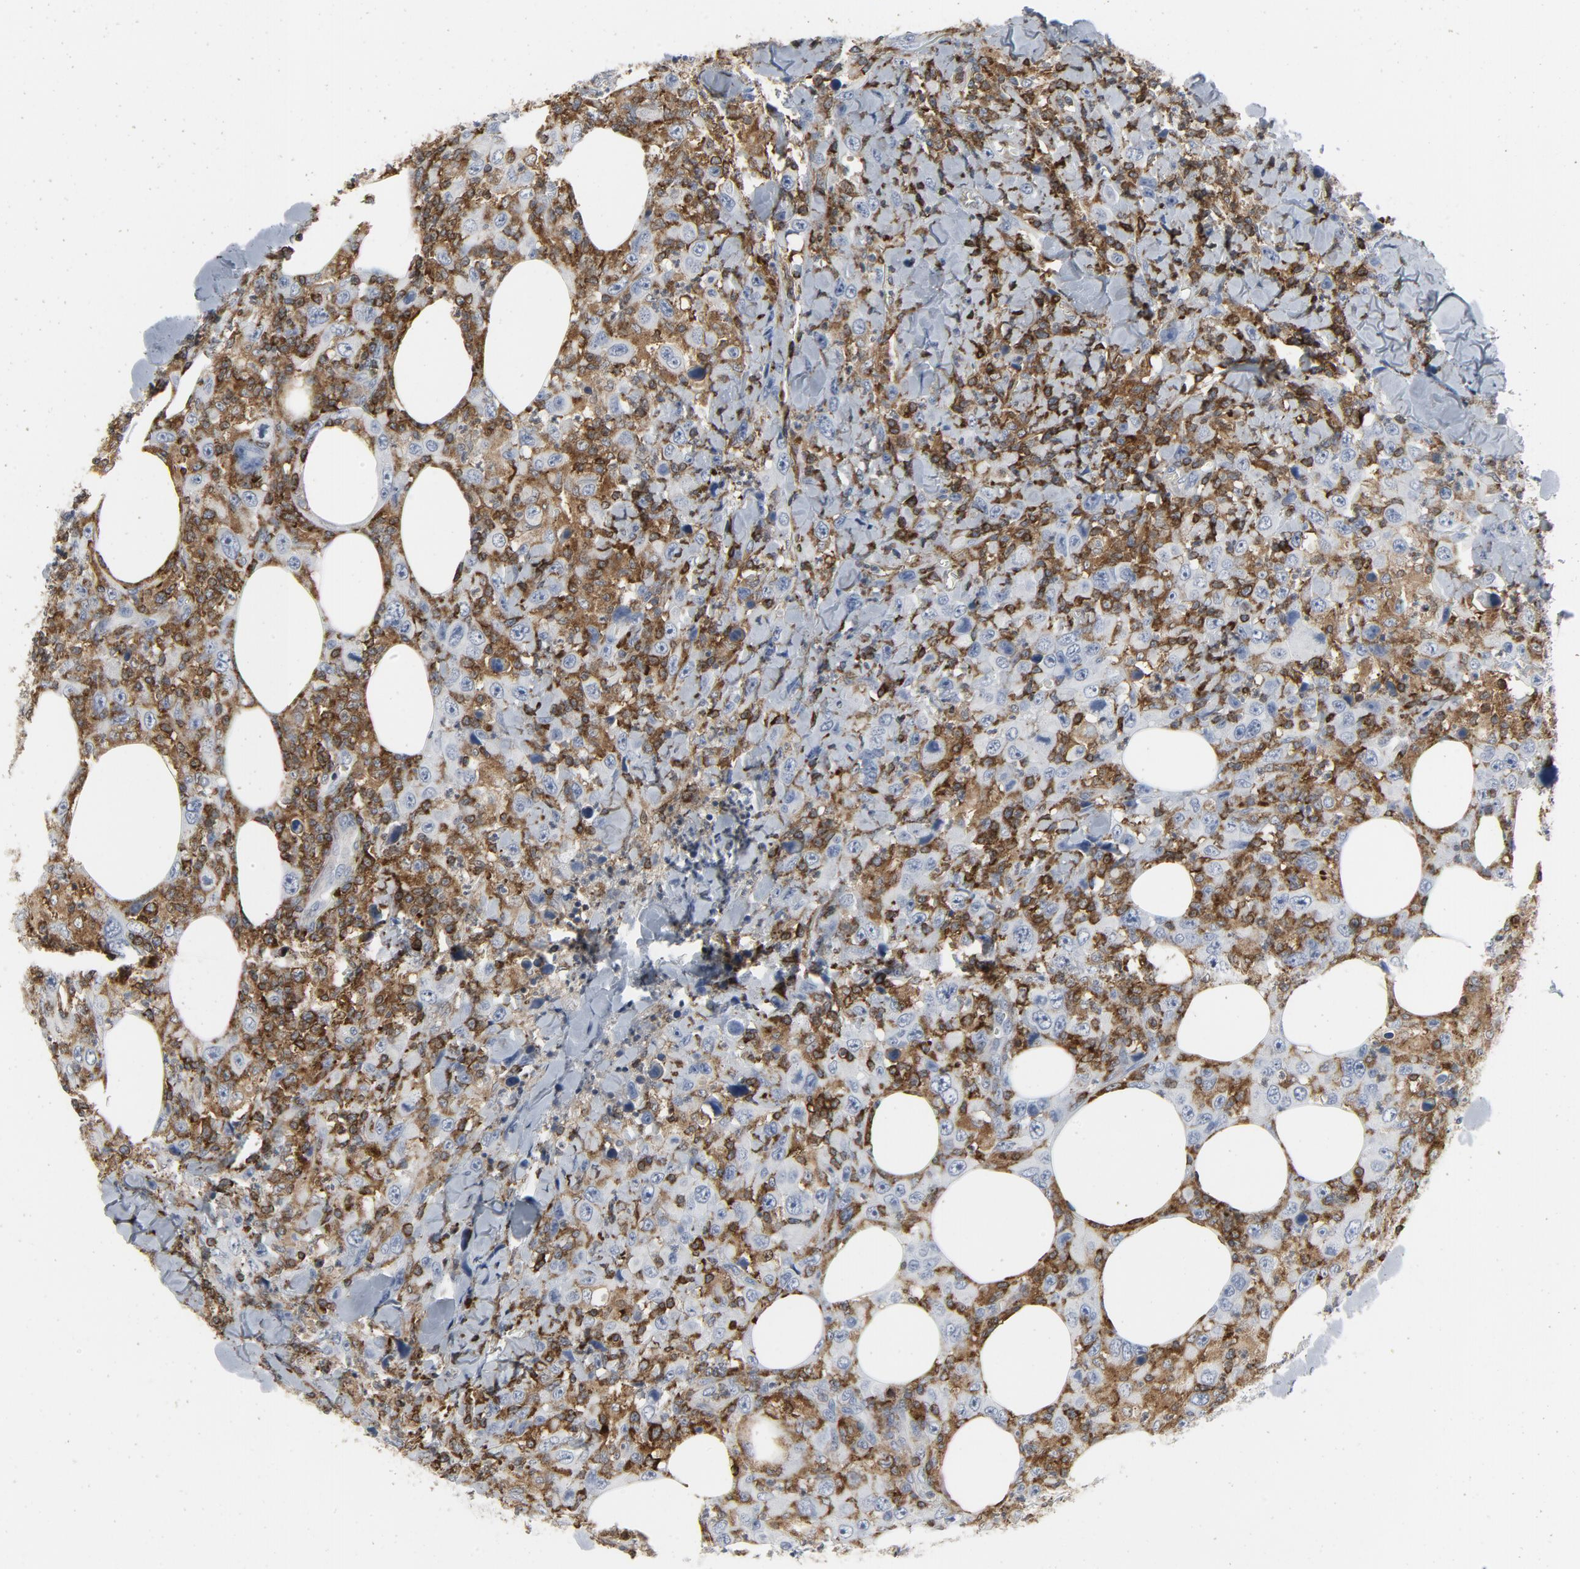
{"staining": {"intensity": "negative", "quantity": "none", "location": "none"}, "tissue": "thyroid cancer", "cell_type": "Tumor cells", "image_type": "cancer", "snomed": [{"axis": "morphology", "description": "Carcinoma, NOS"}, {"axis": "topography", "description": "Thyroid gland"}], "caption": "Tumor cells show no significant protein positivity in thyroid carcinoma. Nuclei are stained in blue.", "gene": "LCP2", "patient": {"sex": "female", "age": 77}}